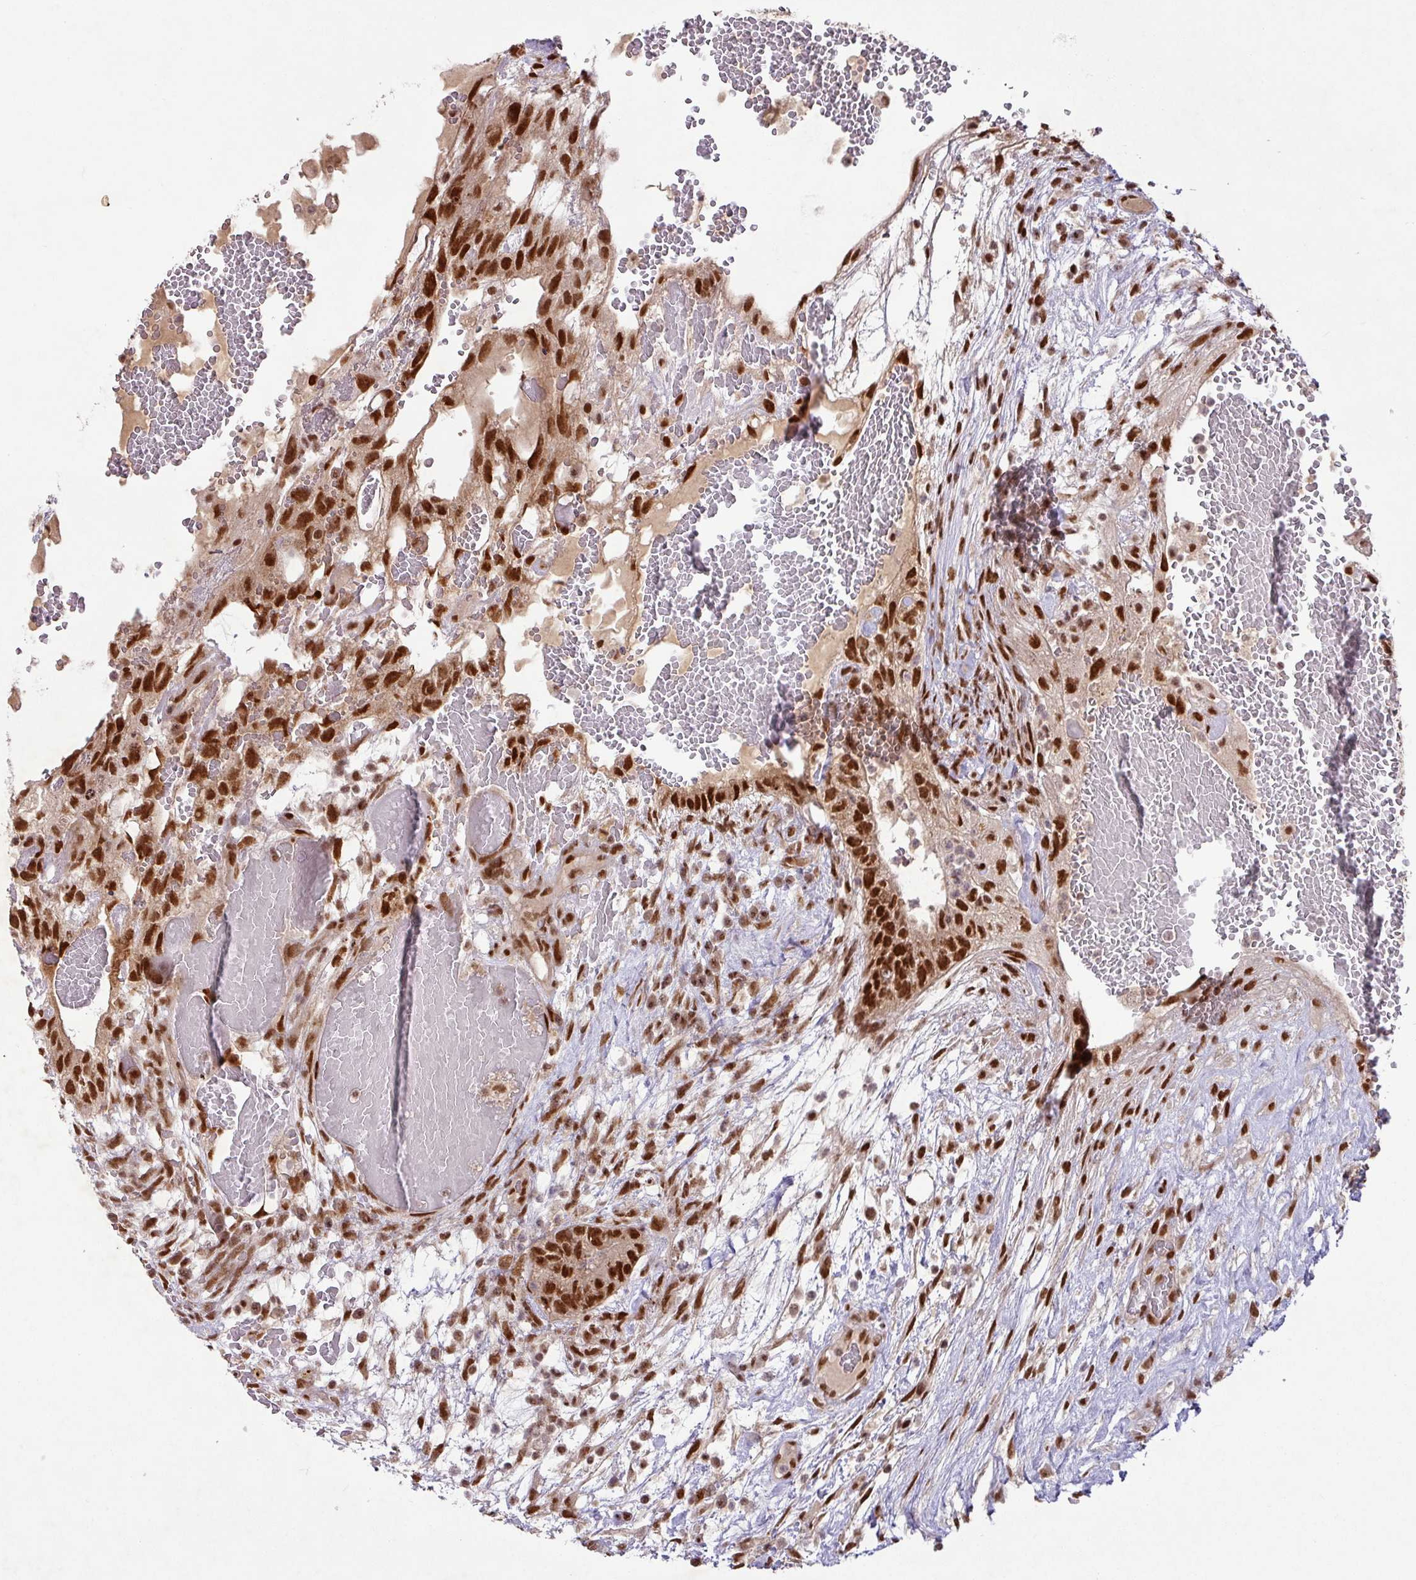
{"staining": {"intensity": "strong", "quantity": ">75%", "location": "nuclear"}, "tissue": "testis cancer", "cell_type": "Tumor cells", "image_type": "cancer", "snomed": [{"axis": "morphology", "description": "Normal tissue, NOS"}, {"axis": "morphology", "description": "Carcinoma, Embryonal, NOS"}, {"axis": "topography", "description": "Testis"}], "caption": "Tumor cells exhibit strong nuclear staining in approximately >75% of cells in testis cancer. (IHC, brightfield microscopy, high magnification).", "gene": "SRSF2", "patient": {"sex": "male", "age": 32}}